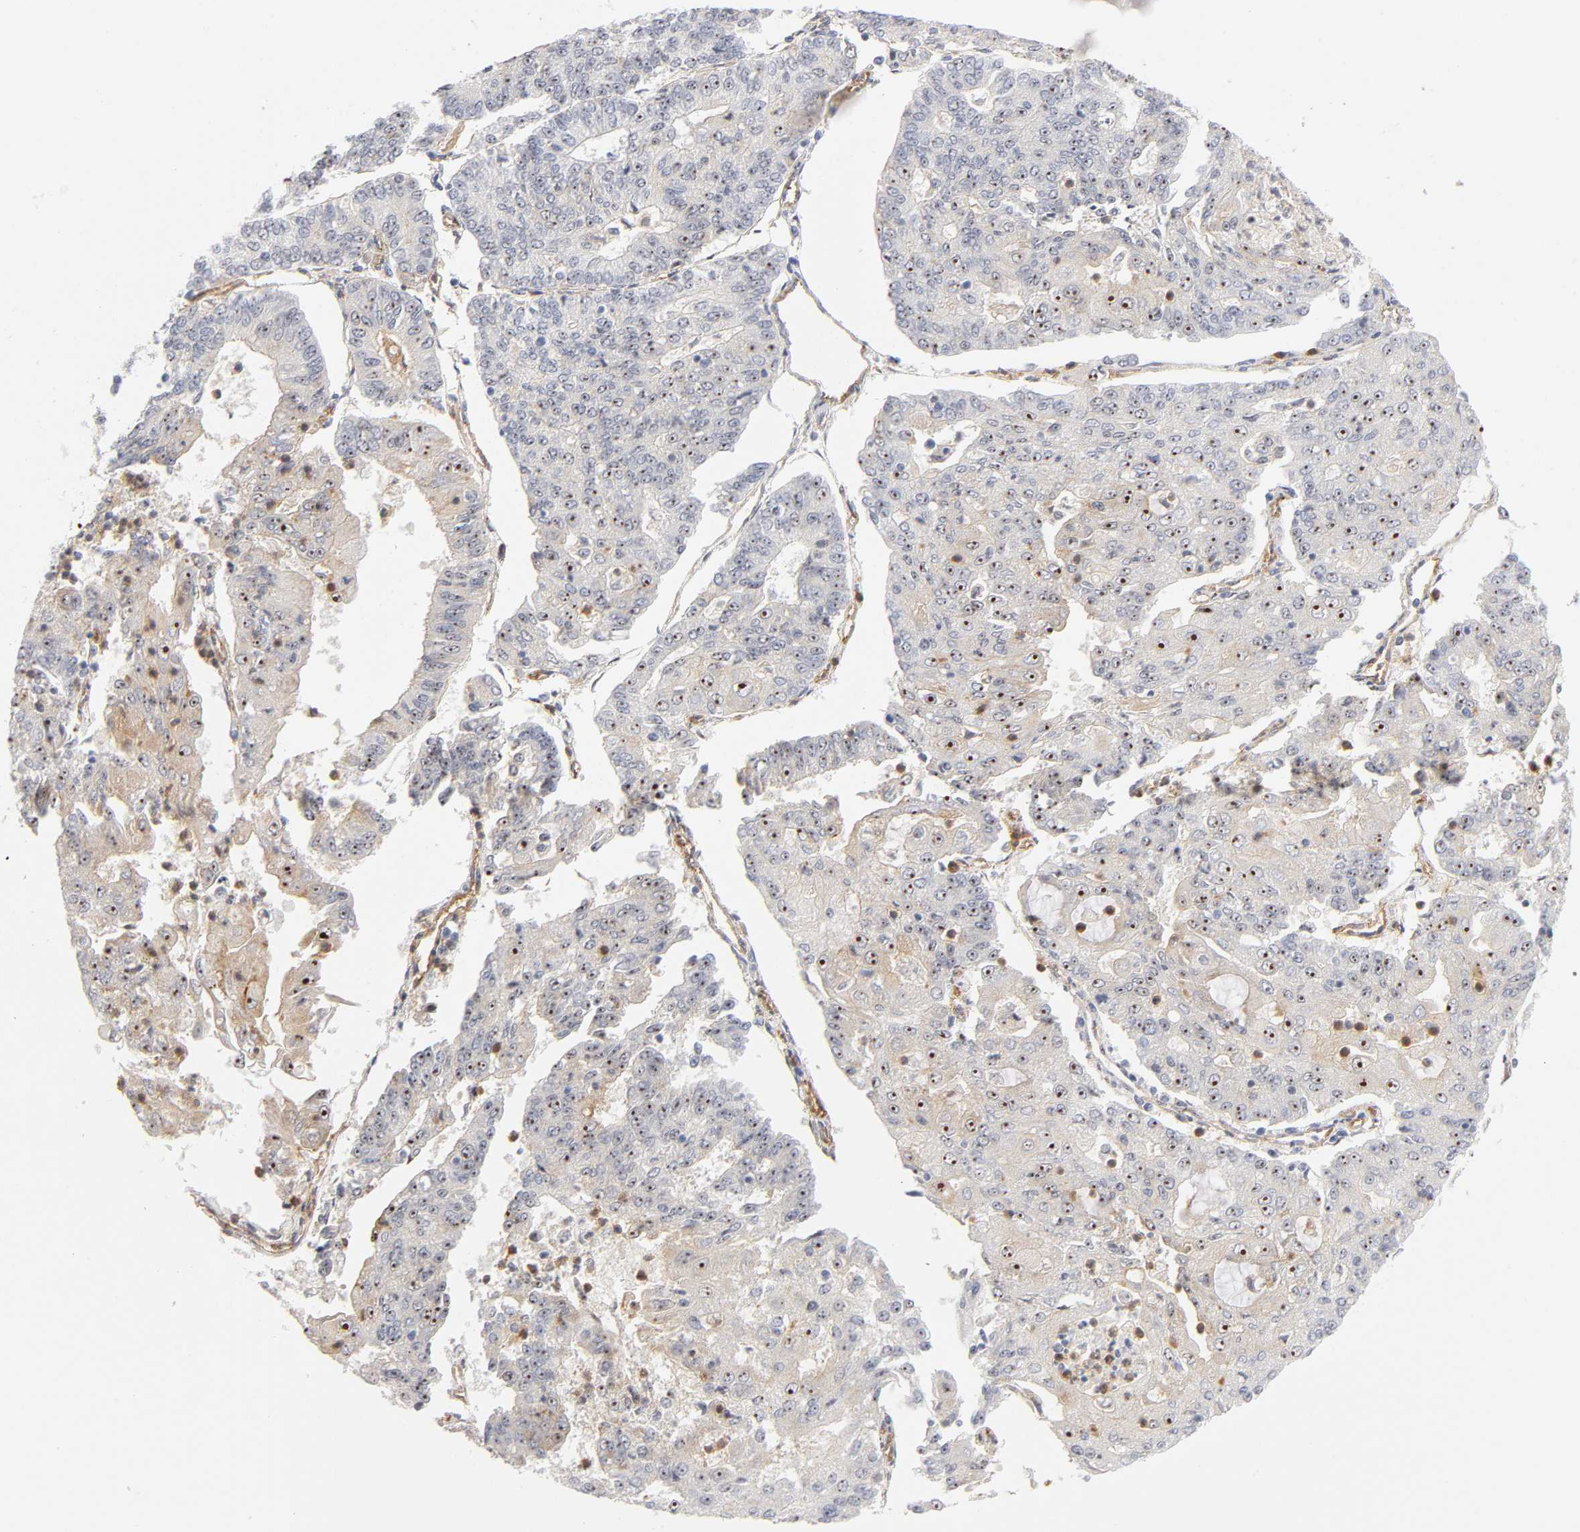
{"staining": {"intensity": "strong", "quantity": ">75%", "location": "cytoplasmic/membranous"}, "tissue": "endometrial cancer", "cell_type": "Tumor cells", "image_type": "cancer", "snomed": [{"axis": "morphology", "description": "Adenocarcinoma, NOS"}, {"axis": "topography", "description": "Endometrium"}], "caption": "DAB (3,3'-diaminobenzidine) immunohistochemical staining of human endometrial cancer shows strong cytoplasmic/membranous protein positivity in about >75% of tumor cells. (DAB (3,3'-diaminobenzidine) IHC with brightfield microscopy, high magnification).", "gene": "PLD1", "patient": {"sex": "female", "age": 56}}